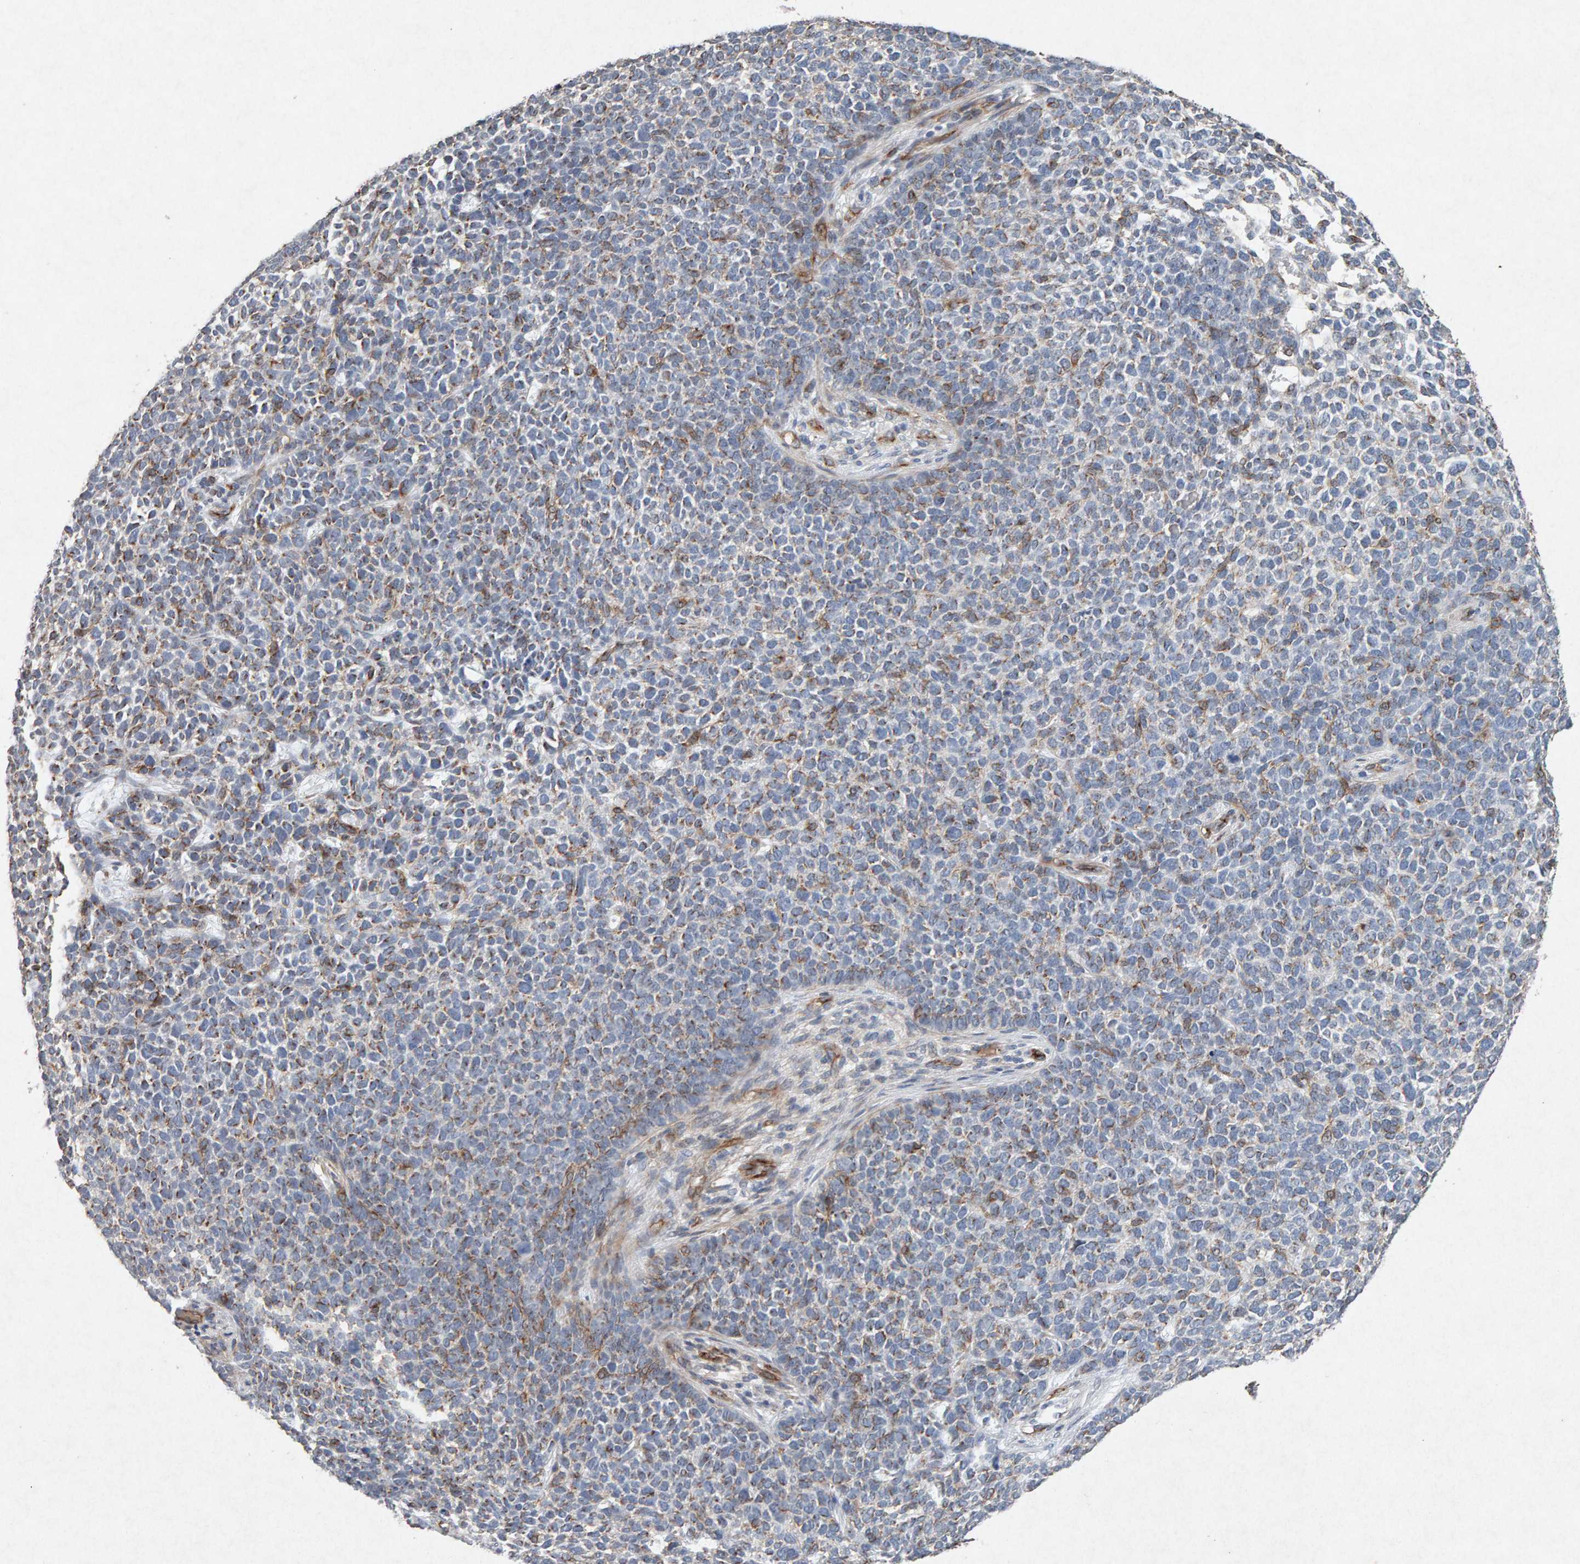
{"staining": {"intensity": "weak", "quantity": "<25%", "location": "cytoplasmic/membranous"}, "tissue": "skin cancer", "cell_type": "Tumor cells", "image_type": "cancer", "snomed": [{"axis": "morphology", "description": "Basal cell carcinoma"}, {"axis": "topography", "description": "Skin"}], "caption": "DAB (3,3'-diaminobenzidine) immunohistochemical staining of human skin cancer exhibits no significant expression in tumor cells.", "gene": "PTPRM", "patient": {"sex": "female", "age": 84}}